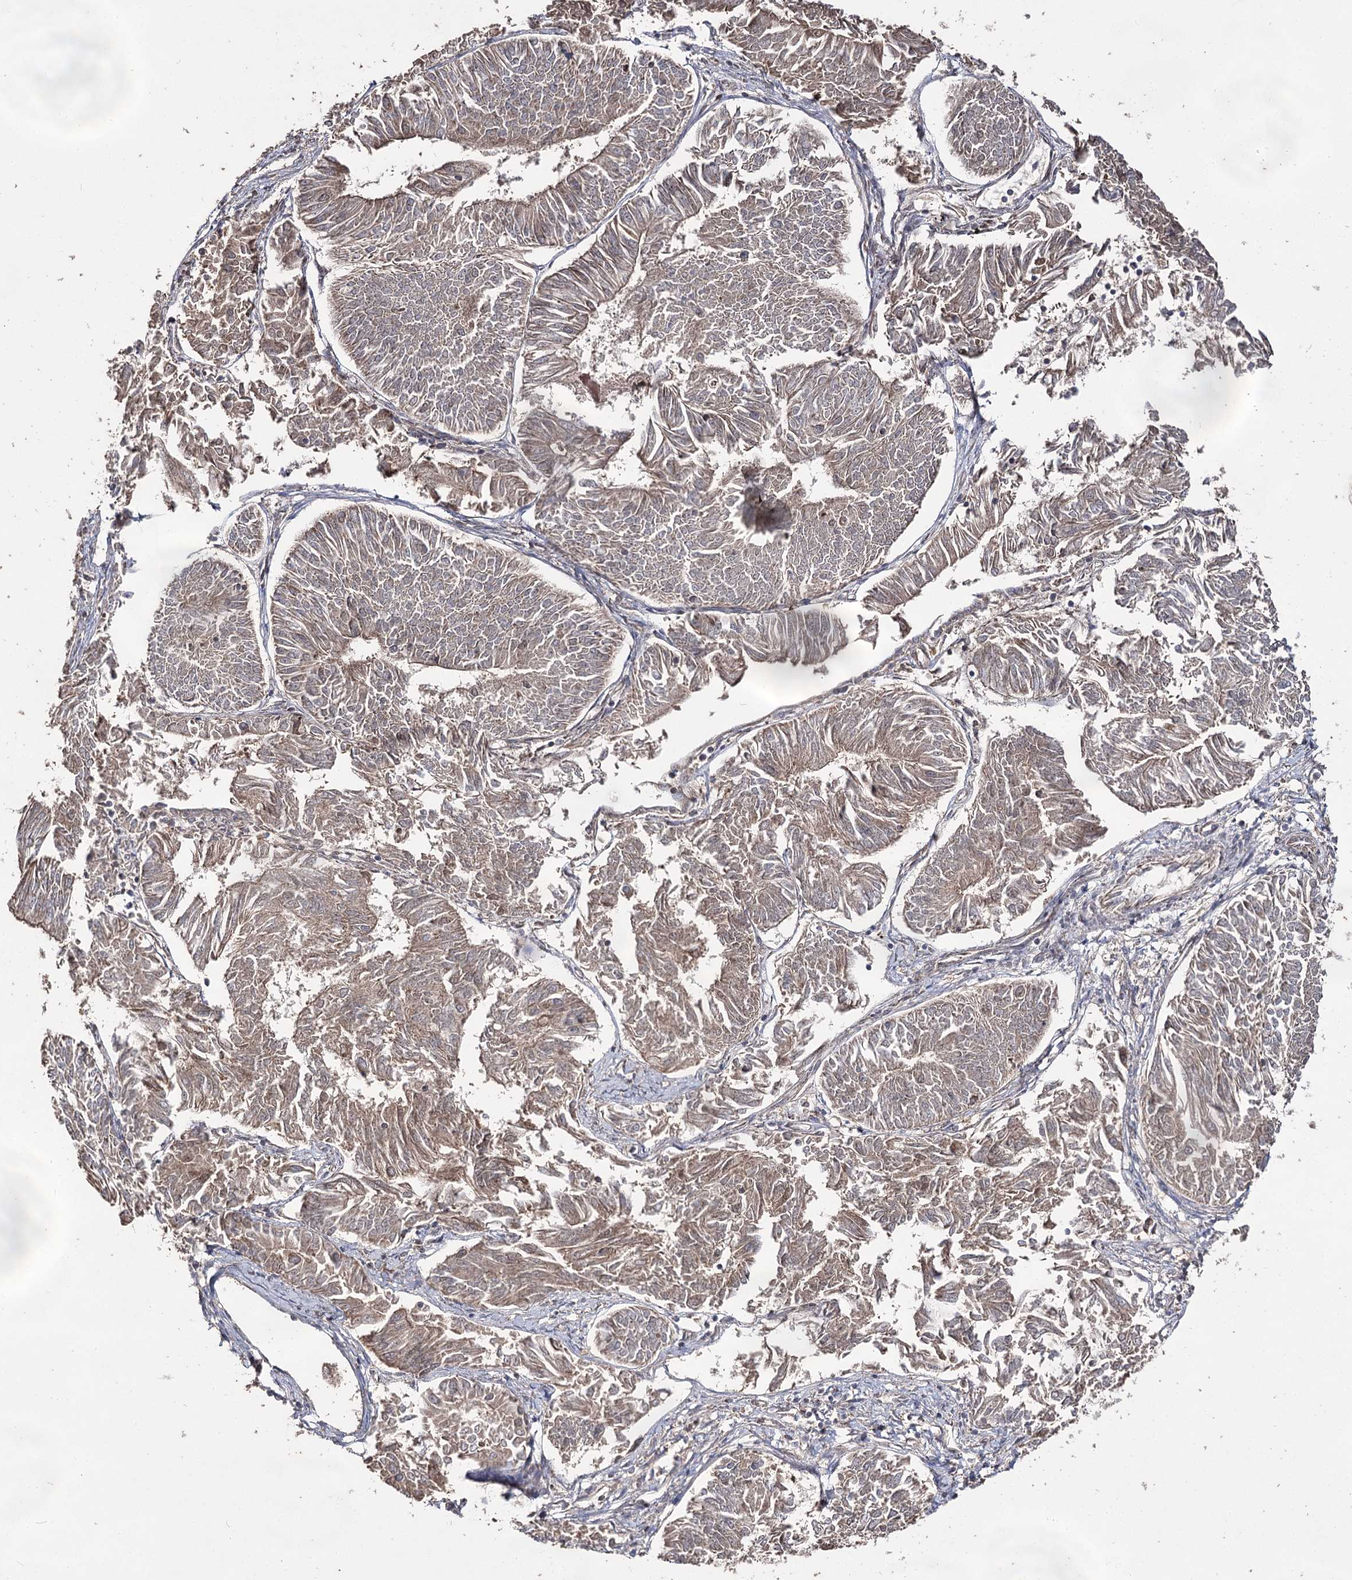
{"staining": {"intensity": "weak", "quantity": ">75%", "location": "cytoplasmic/membranous"}, "tissue": "endometrial cancer", "cell_type": "Tumor cells", "image_type": "cancer", "snomed": [{"axis": "morphology", "description": "Adenocarcinoma, NOS"}, {"axis": "topography", "description": "Endometrium"}], "caption": "The histopathology image reveals staining of adenocarcinoma (endometrial), revealing weak cytoplasmic/membranous protein expression (brown color) within tumor cells.", "gene": "ACTR6", "patient": {"sex": "female", "age": 58}}